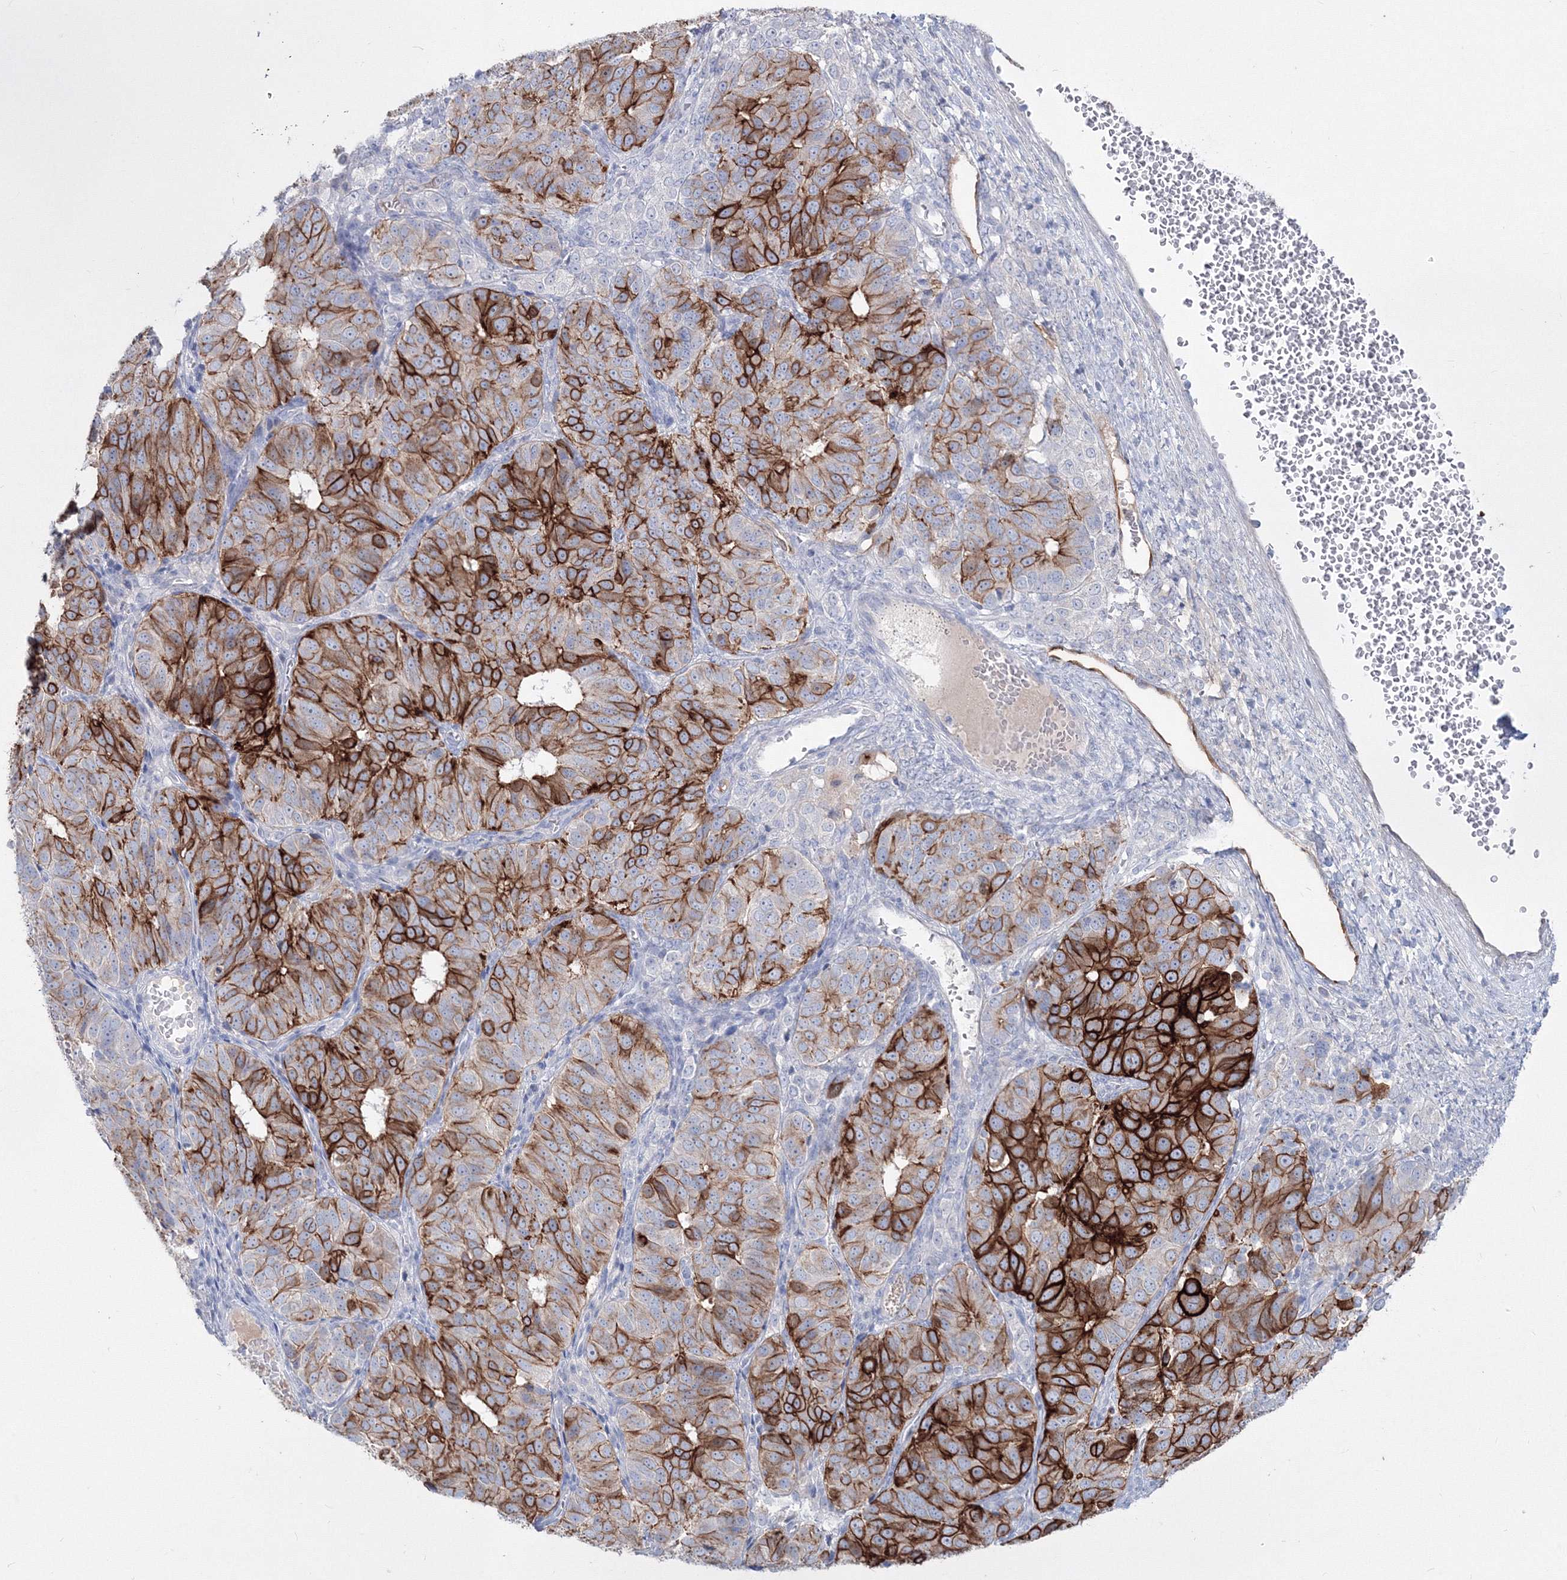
{"staining": {"intensity": "strong", "quantity": ">75%", "location": "cytoplasmic/membranous"}, "tissue": "ovarian cancer", "cell_type": "Tumor cells", "image_type": "cancer", "snomed": [{"axis": "morphology", "description": "Carcinoma, endometroid"}, {"axis": "topography", "description": "Ovary"}], "caption": "IHC image of neoplastic tissue: endometroid carcinoma (ovarian) stained using IHC exhibits high levels of strong protein expression localized specifically in the cytoplasmic/membranous of tumor cells, appearing as a cytoplasmic/membranous brown color.", "gene": "TMEM139", "patient": {"sex": "female", "age": 51}}